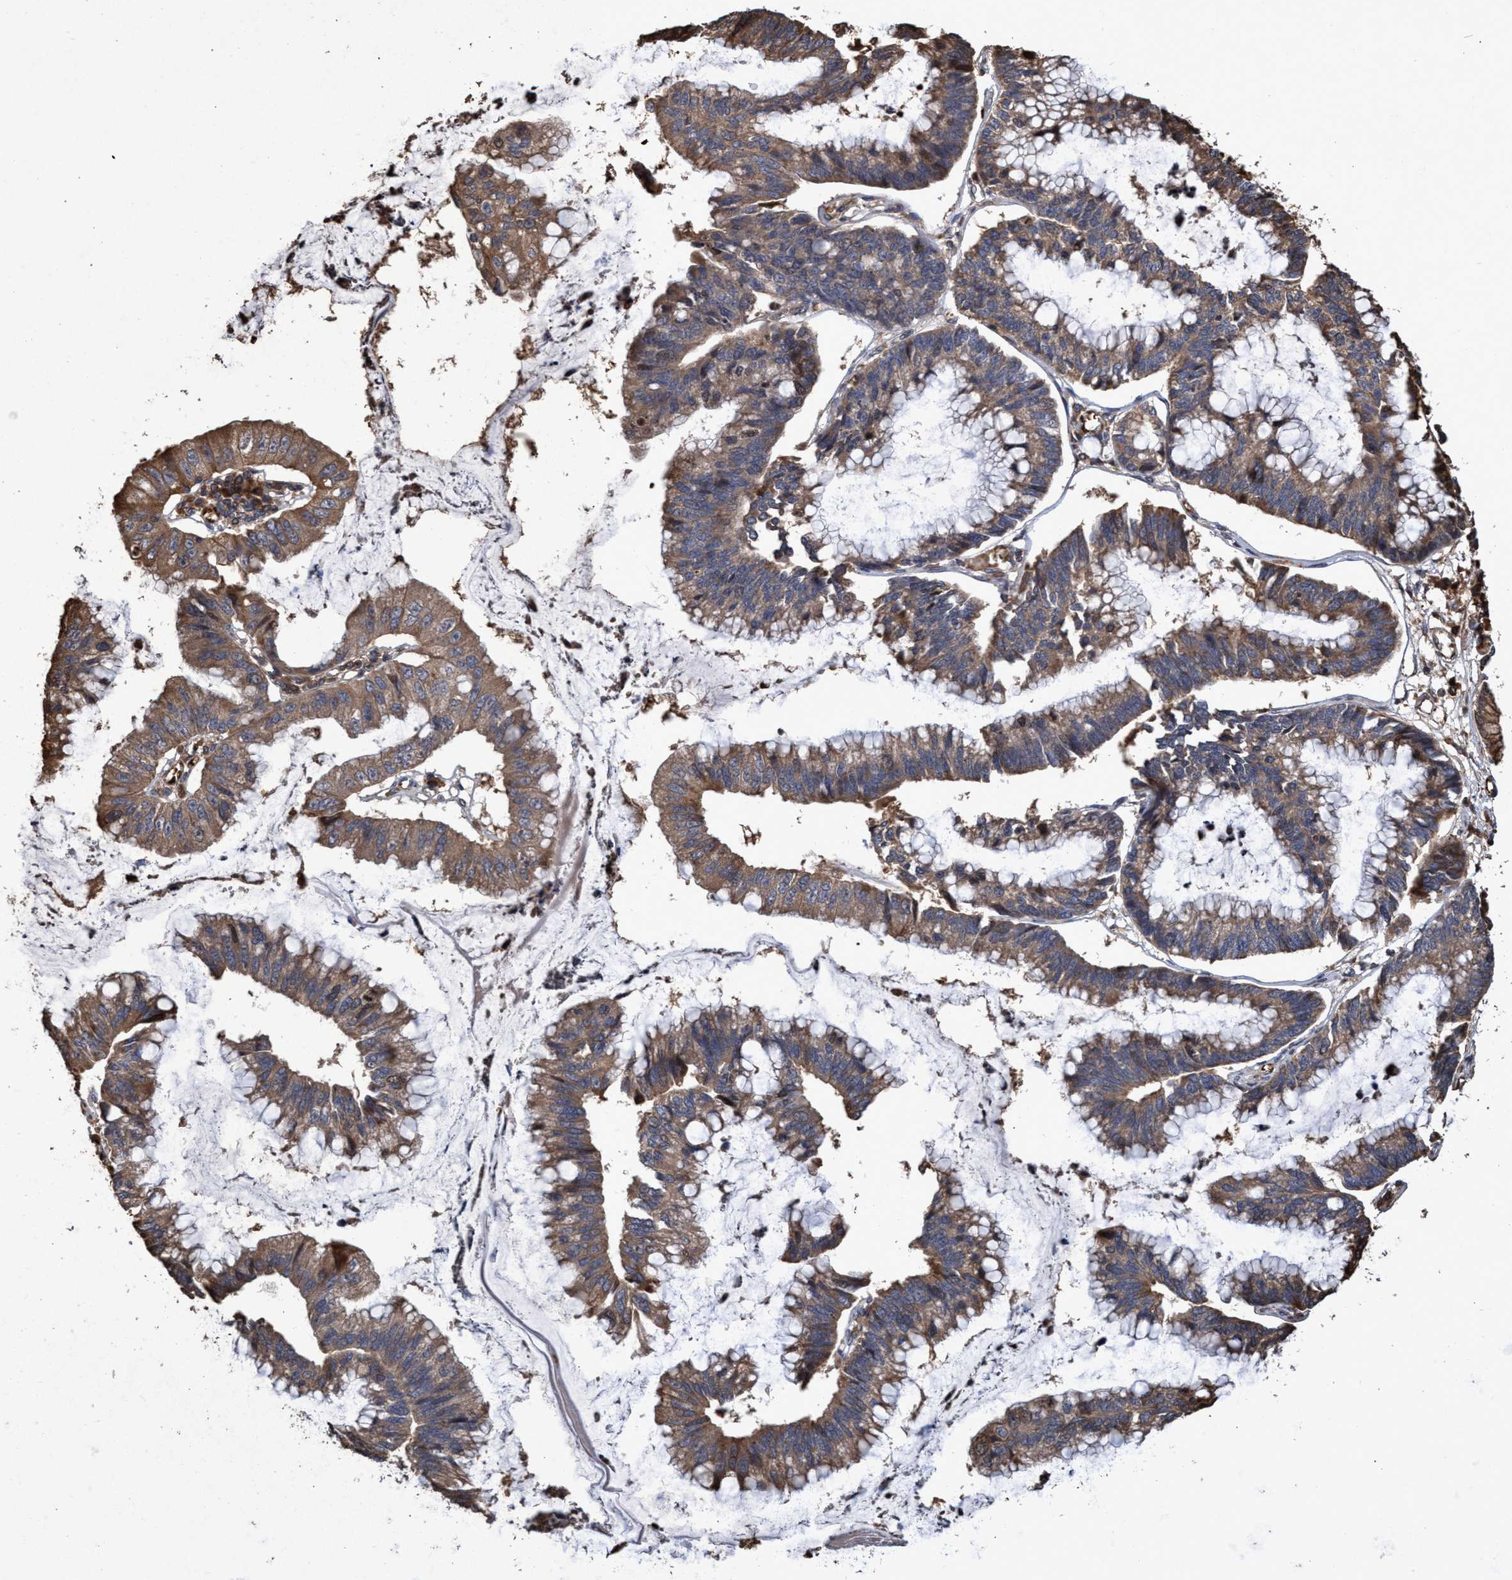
{"staining": {"intensity": "moderate", "quantity": ">75%", "location": "cytoplasmic/membranous"}, "tissue": "stomach cancer", "cell_type": "Tumor cells", "image_type": "cancer", "snomed": [{"axis": "morphology", "description": "Adenocarcinoma, NOS"}, {"axis": "topography", "description": "Stomach"}], "caption": "This histopathology image demonstrates immunohistochemistry staining of human adenocarcinoma (stomach), with medium moderate cytoplasmic/membranous expression in approximately >75% of tumor cells.", "gene": "CHMP6", "patient": {"sex": "male", "age": 59}}